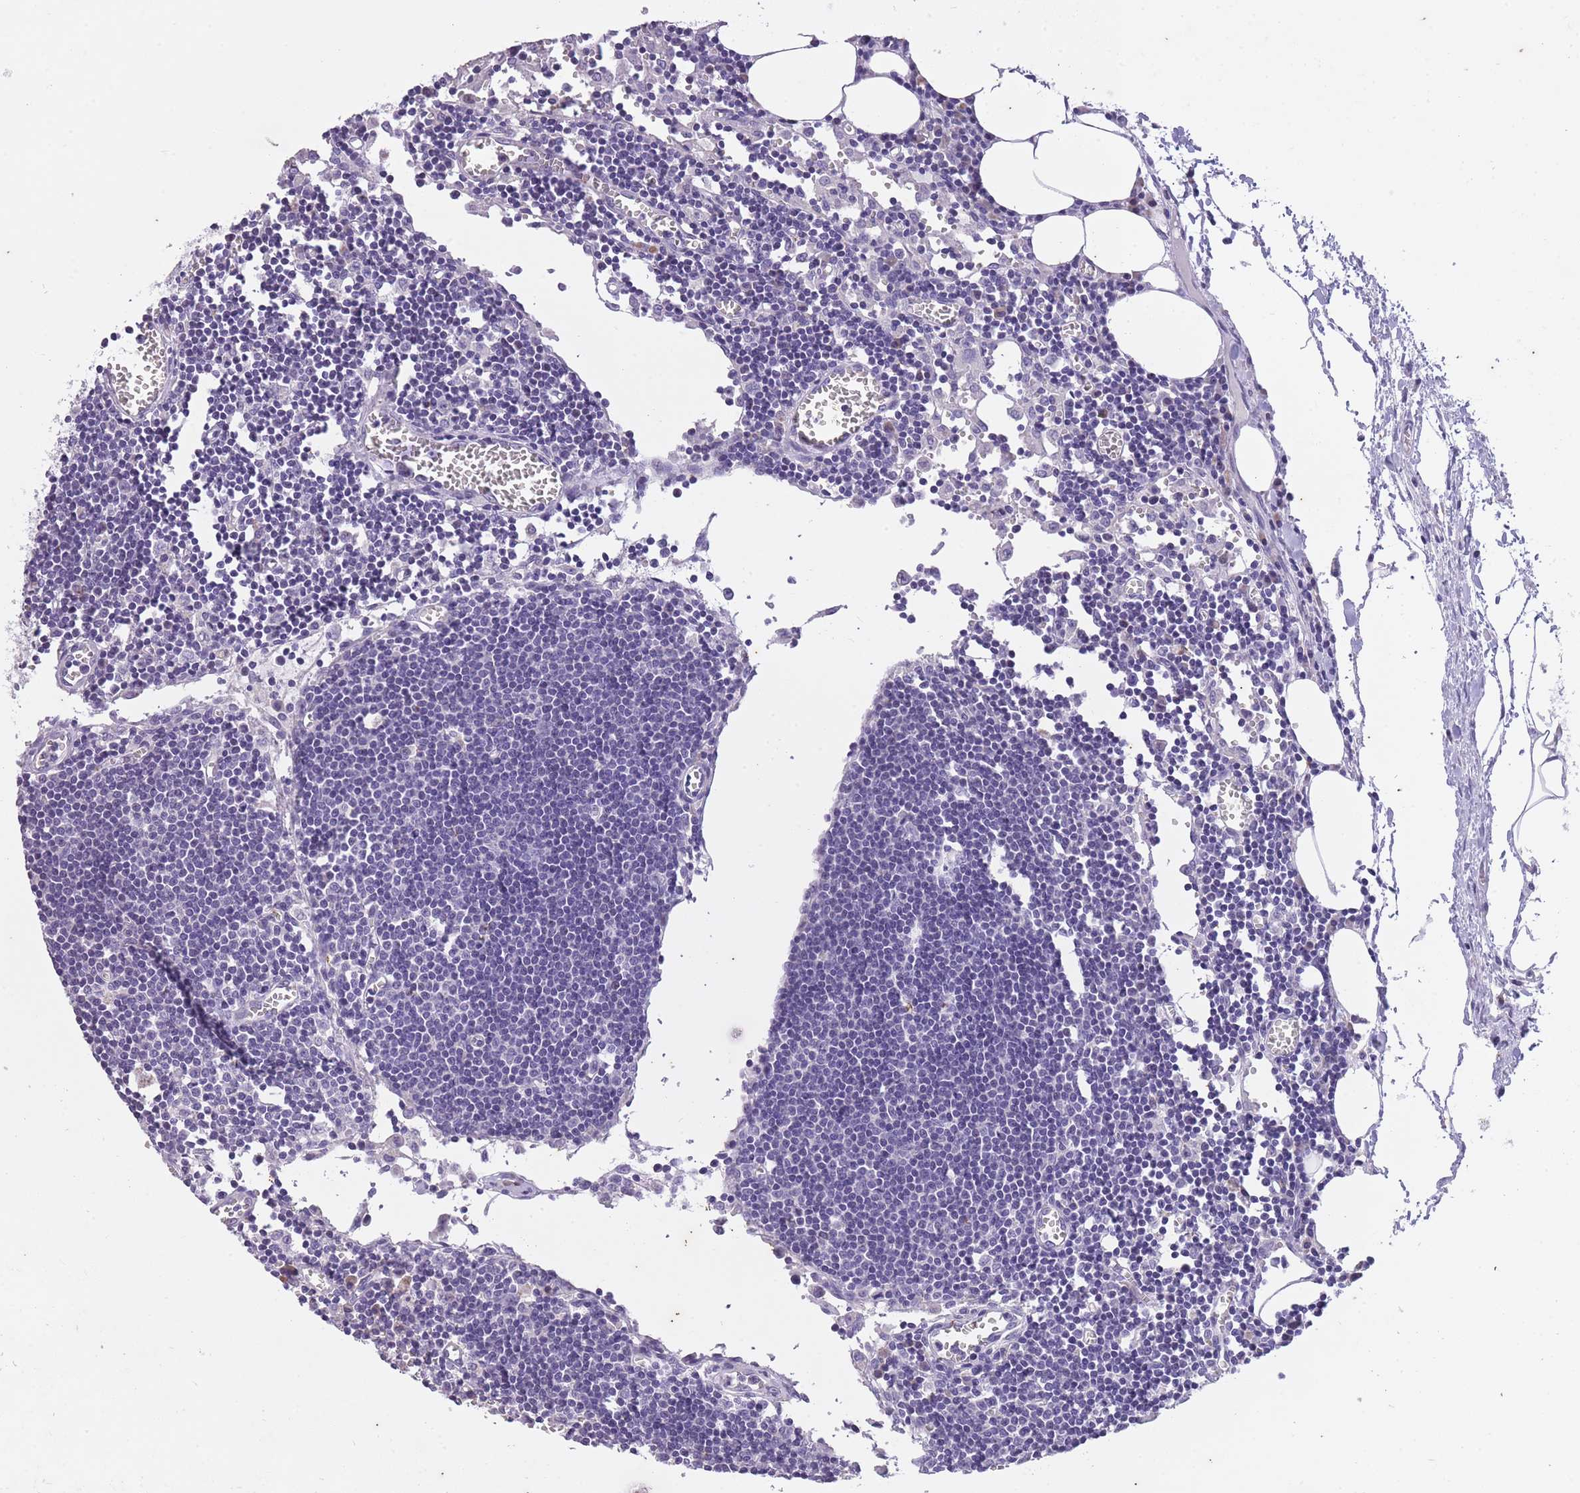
{"staining": {"intensity": "negative", "quantity": "none", "location": "none"}, "tissue": "lymph node", "cell_type": "Germinal center cells", "image_type": "normal", "snomed": [{"axis": "morphology", "description": "Normal tissue, NOS"}, {"axis": "topography", "description": "Lymph node"}], "caption": "Image shows no significant protein staining in germinal center cells of normal lymph node.", "gene": "CNTNAP3B", "patient": {"sex": "male", "age": 62}}